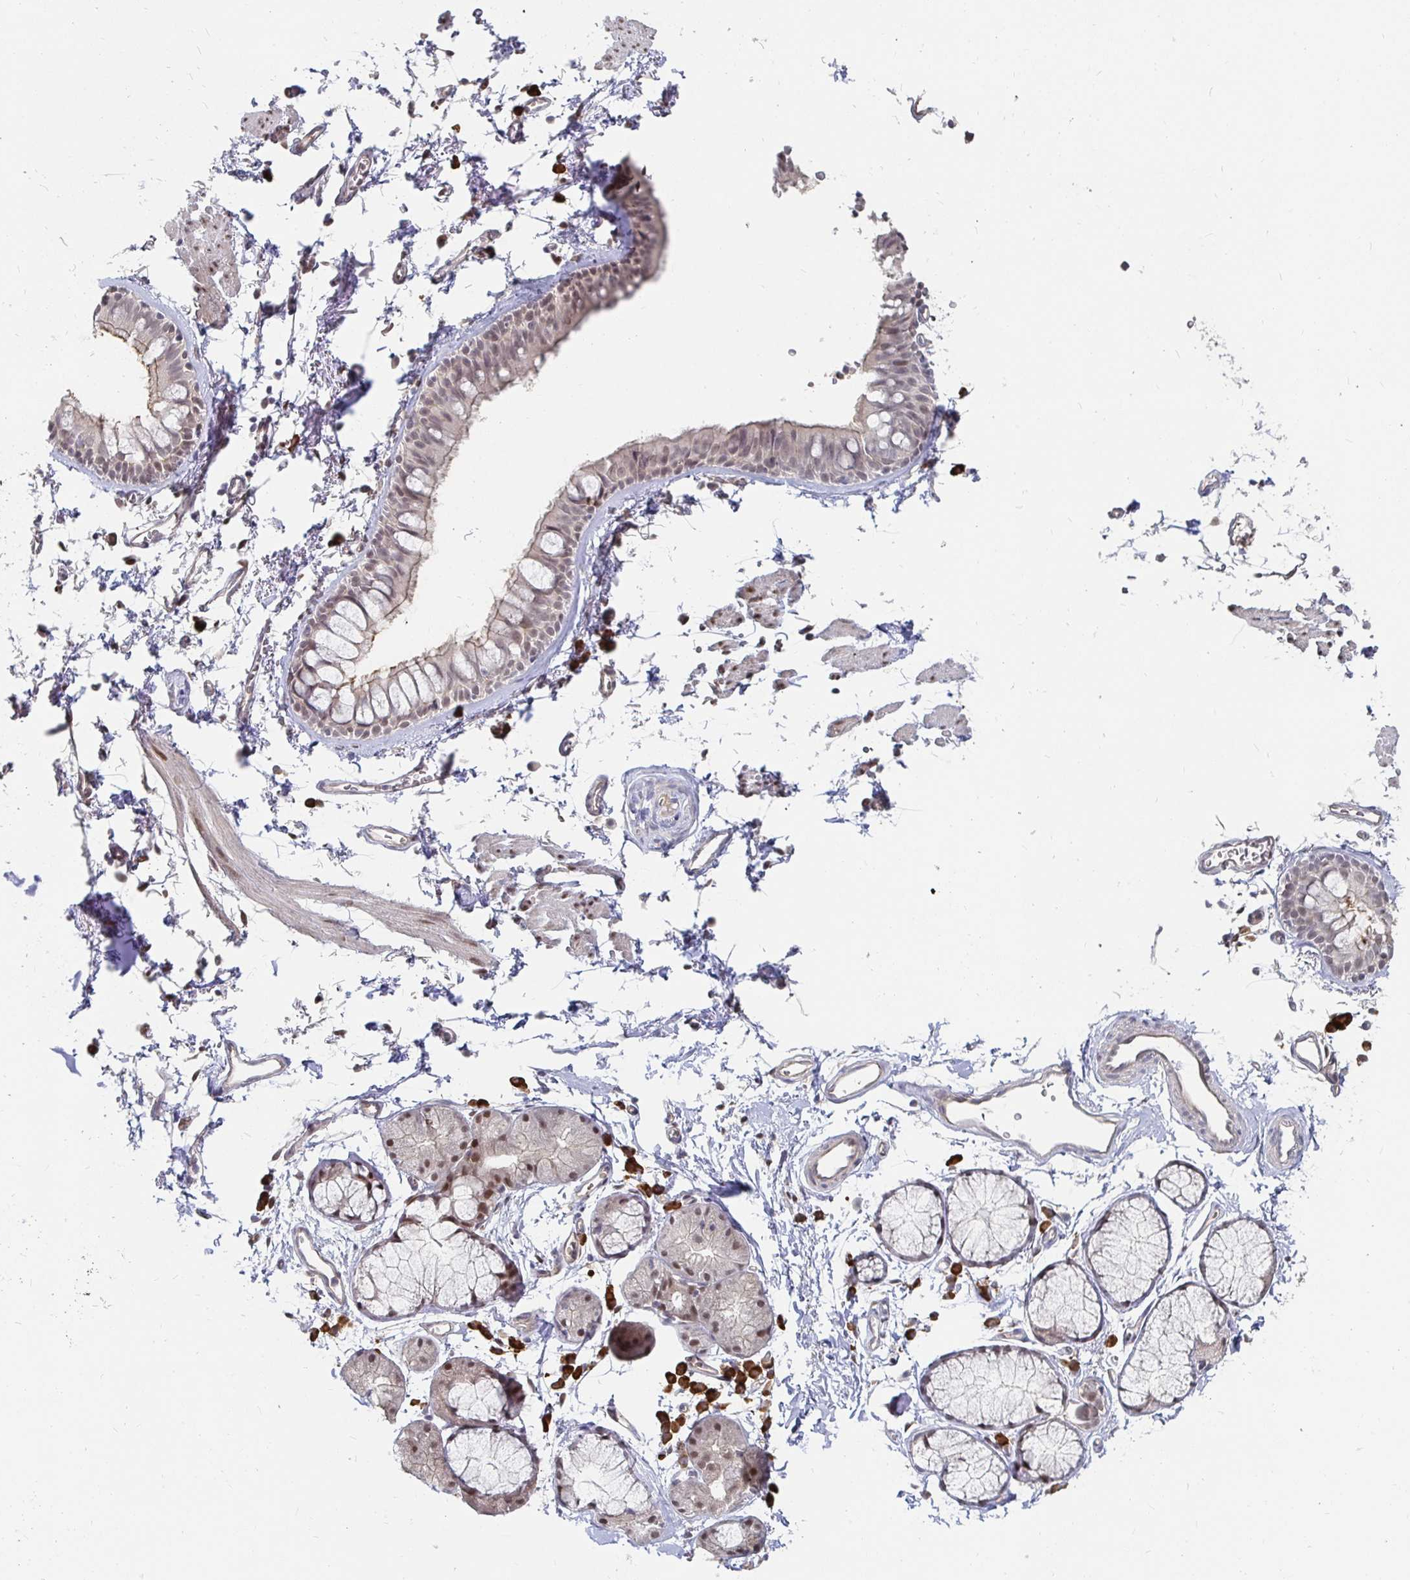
{"staining": {"intensity": "weak", "quantity": "25%-75%", "location": "nuclear"}, "tissue": "bronchus", "cell_type": "Respiratory epithelial cells", "image_type": "normal", "snomed": [{"axis": "morphology", "description": "Normal tissue, NOS"}, {"axis": "topography", "description": "Cartilage tissue"}, {"axis": "topography", "description": "Bronchus"}], "caption": "Immunohistochemistry (DAB) staining of normal bronchus reveals weak nuclear protein staining in approximately 25%-75% of respiratory epithelial cells. The protein is stained brown, and the nuclei are stained in blue (DAB IHC with brightfield microscopy, high magnification).", "gene": "MEIS1", "patient": {"sex": "female", "age": 79}}